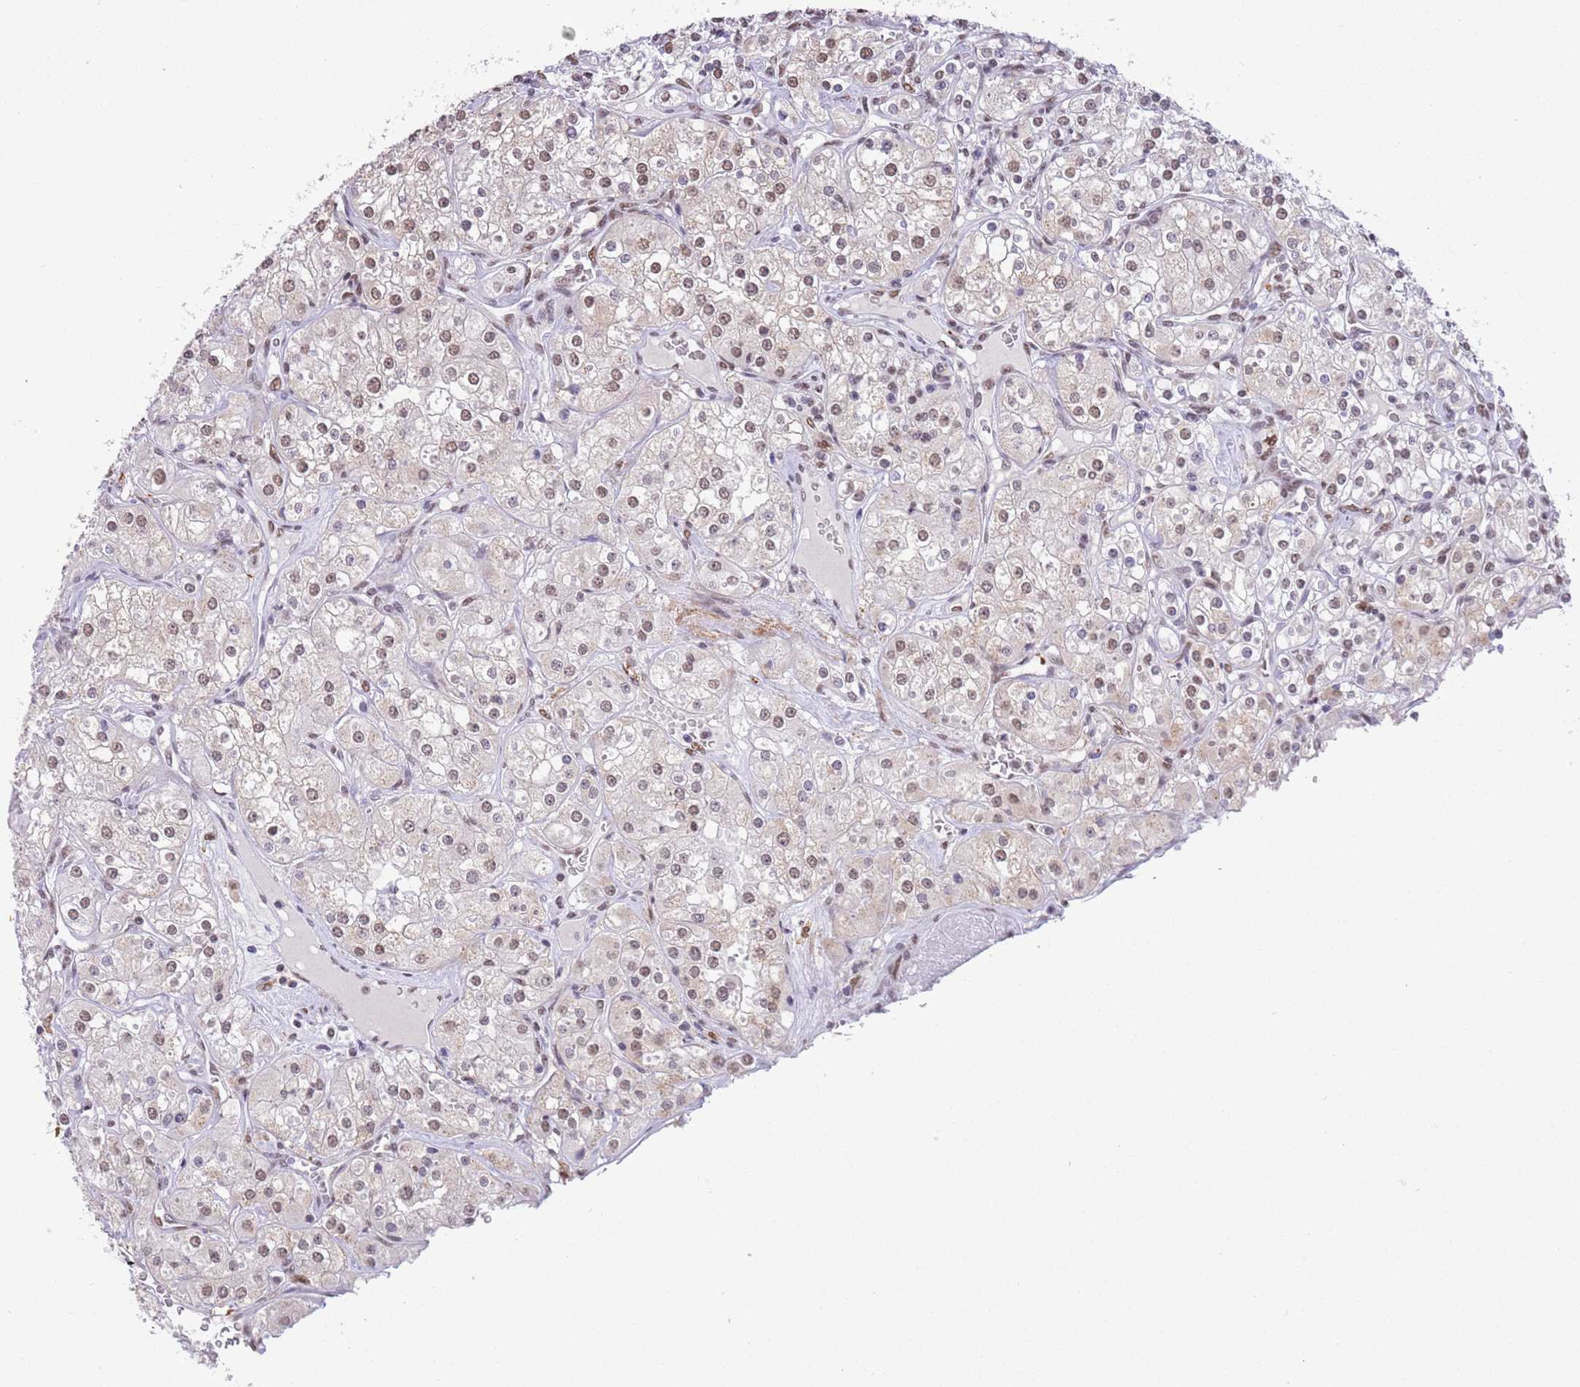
{"staining": {"intensity": "weak", "quantity": ">75%", "location": "nuclear"}, "tissue": "renal cancer", "cell_type": "Tumor cells", "image_type": "cancer", "snomed": [{"axis": "morphology", "description": "Adenocarcinoma, NOS"}, {"axis": "topography", "description": "Kidney"}], "caption": "An image of renal cancer (adenocarcinoma) stained for a protein shows weak nuclear brown staining in tumor cells.", "gene": "TRIM32", "patient": {"sex": "male", "age": 77}}